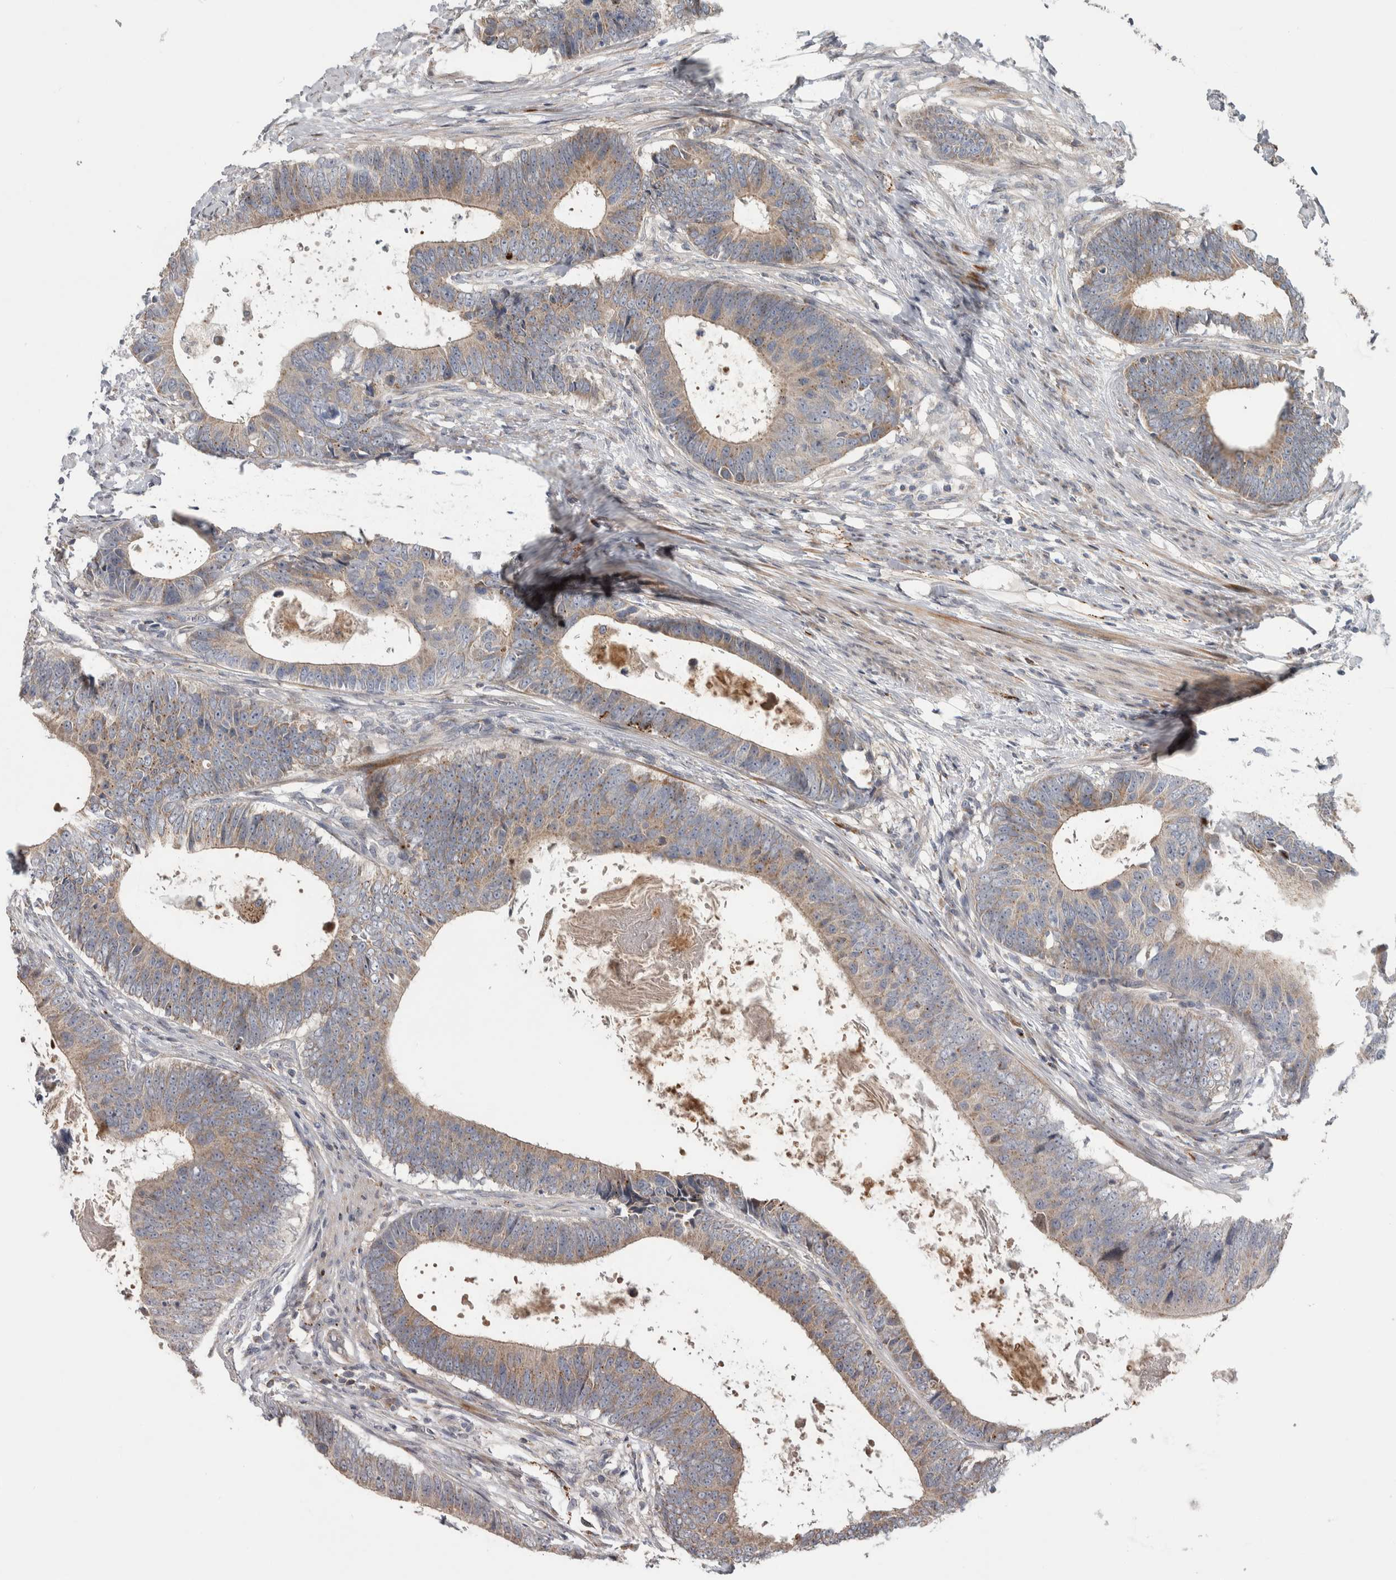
{"staining": {"intensity": "weak", "quantity": ">75%", "location": "cytoplasmic/membranous"}, "tissue": "colorectal cancer", "cell_type": "Tumor cells", "image_type": "cancer", "snomed": [{"axis": "morphology", "description": "Adenocarcinoma, NOS"}, {"axis": "topography", "description": "Colon"}], "caption": "Human colorectal cancer (adenocarcinoma) stained with a protein marker exhibits weak staining in tumor cells.", "gene": "FAM83G", "patient": {"sex": "male", "age": 56}}